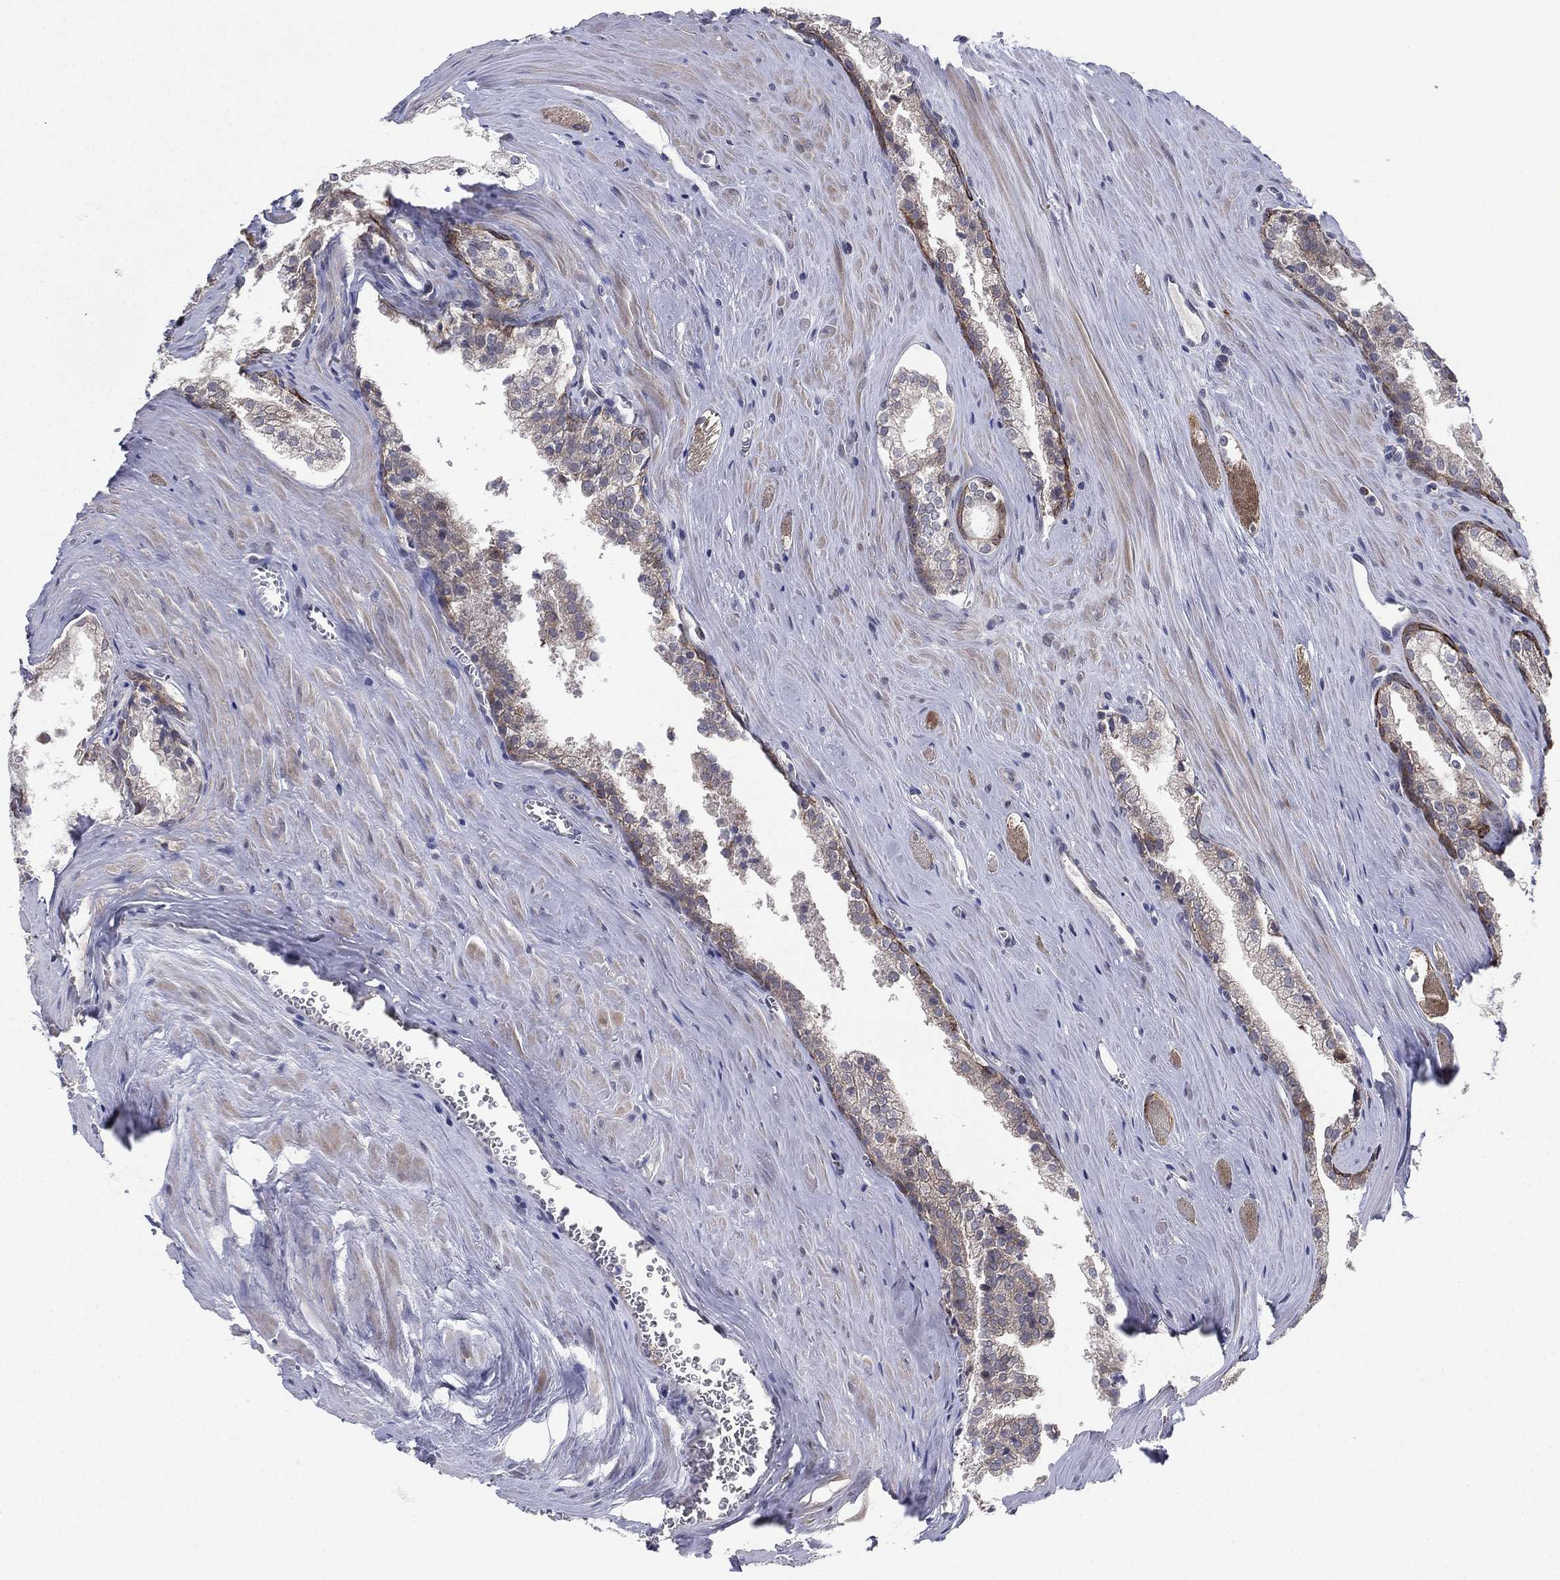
{"staining": {"intensity": "weak", "quantity": "<25%", "location": "cytoplasmic/membranous"}, "tissue": "prostate cancer", "cell_type": "Tumor cells", "image_type": "cancer", "snomed": [{"axis": "morphology", "description": "Adenocarcinoma, NOS"}, {"axis": "topography", "description": "Prostate"}], "caption": "An immunohistochemistry (IHC) micrograph of adenocarcinoma (prostate) is shown. There is no staining in tumor cells of adenocarcinoma (prostate).", "gene": "KAT14", "patient": {"sex": "male", "age": 72}}